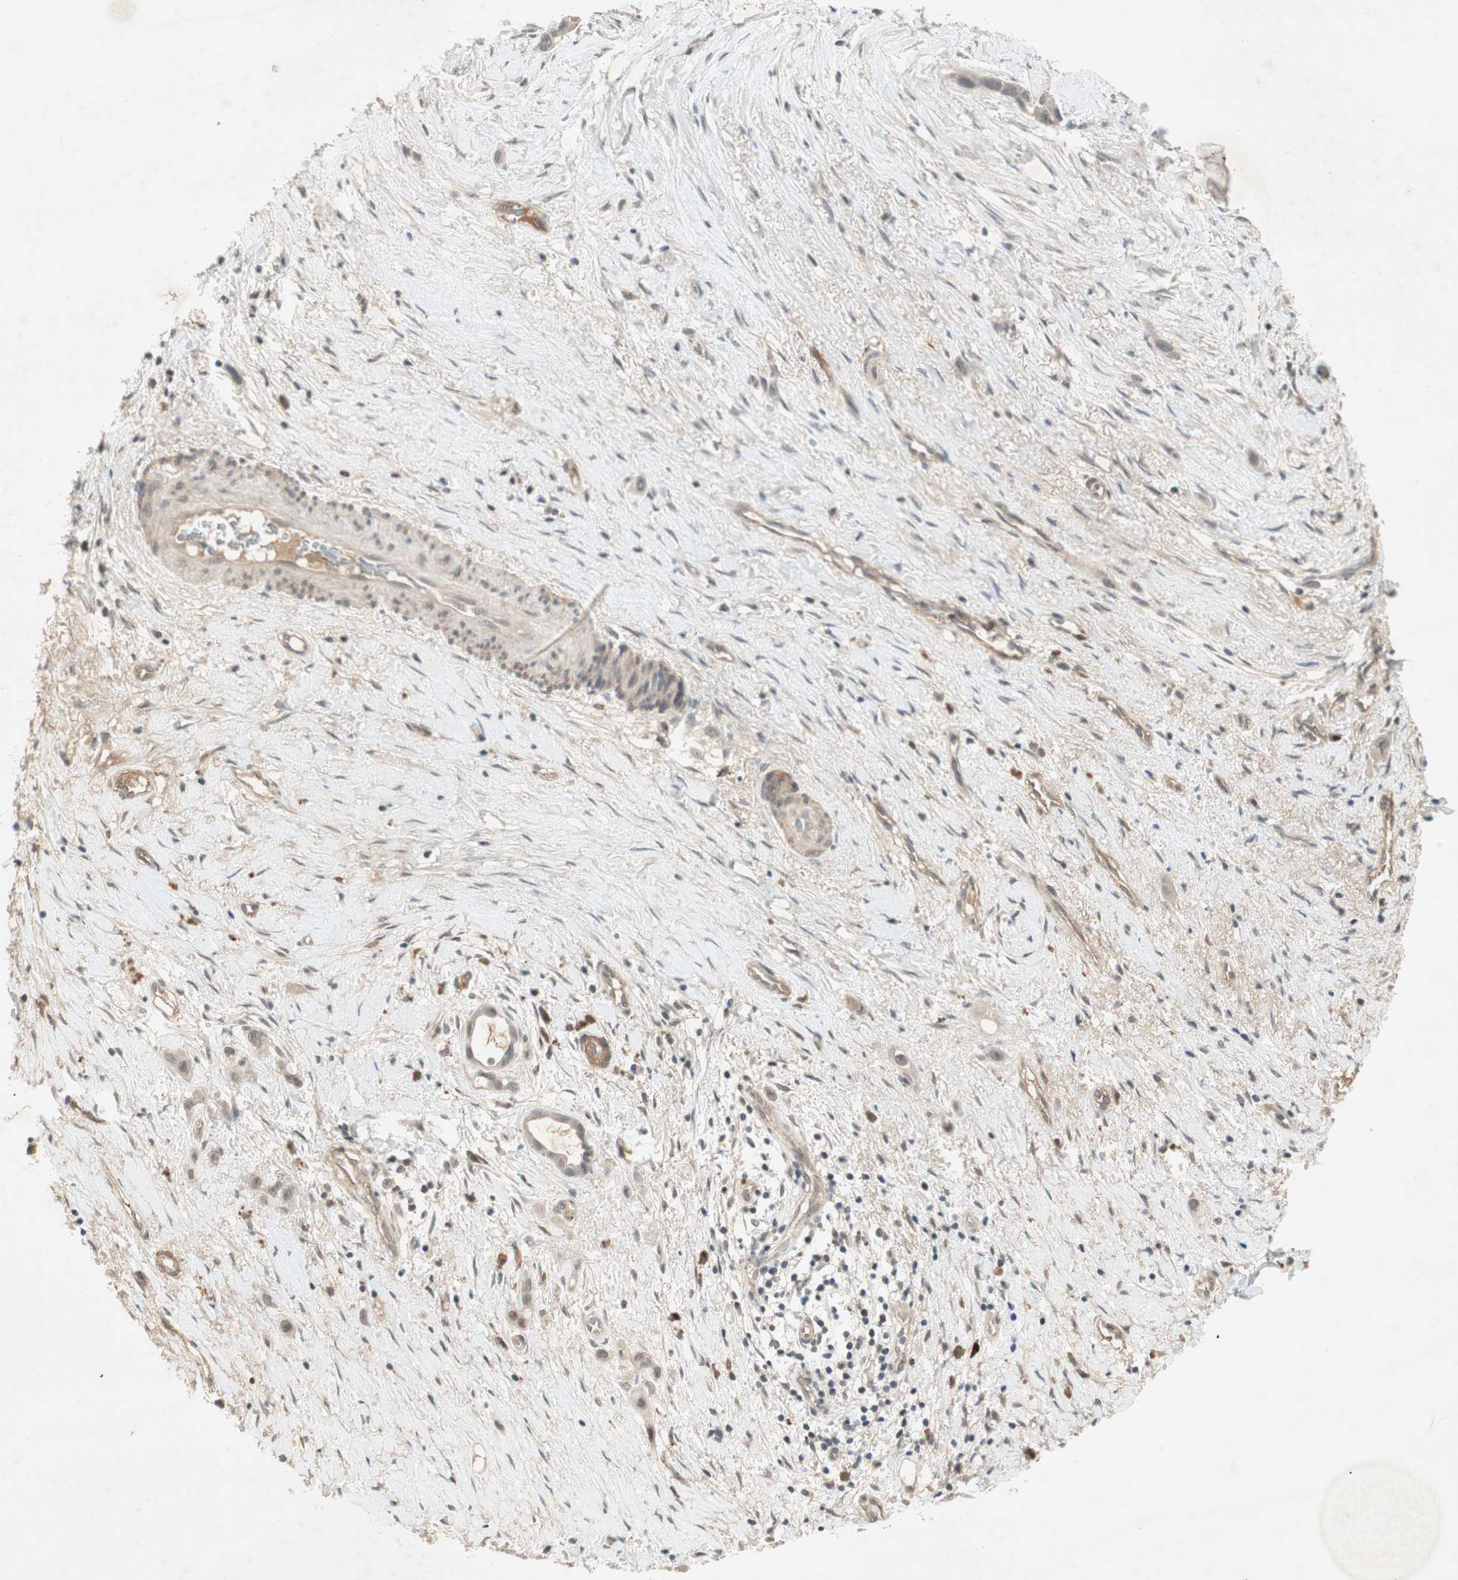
{"staining": {"intensity": "weak", "quantity": "<25%", "location": "nuclear"}, "tissue": "liver cancer", "cell_type": "Tumor cells", "image_type": "cancer", "snomed": [{"axis": "morphology", "description": "Cholangiocarcinoma"}, {"axis": "topography", "description": "Liver"}], "caption": "Cholangiocarcinoma (liver) was stained to show a protein in brown. There is no significant staining in tumor cells.", "gene": "RNGTT", "patient": {"sex": "female", "age": 65}}